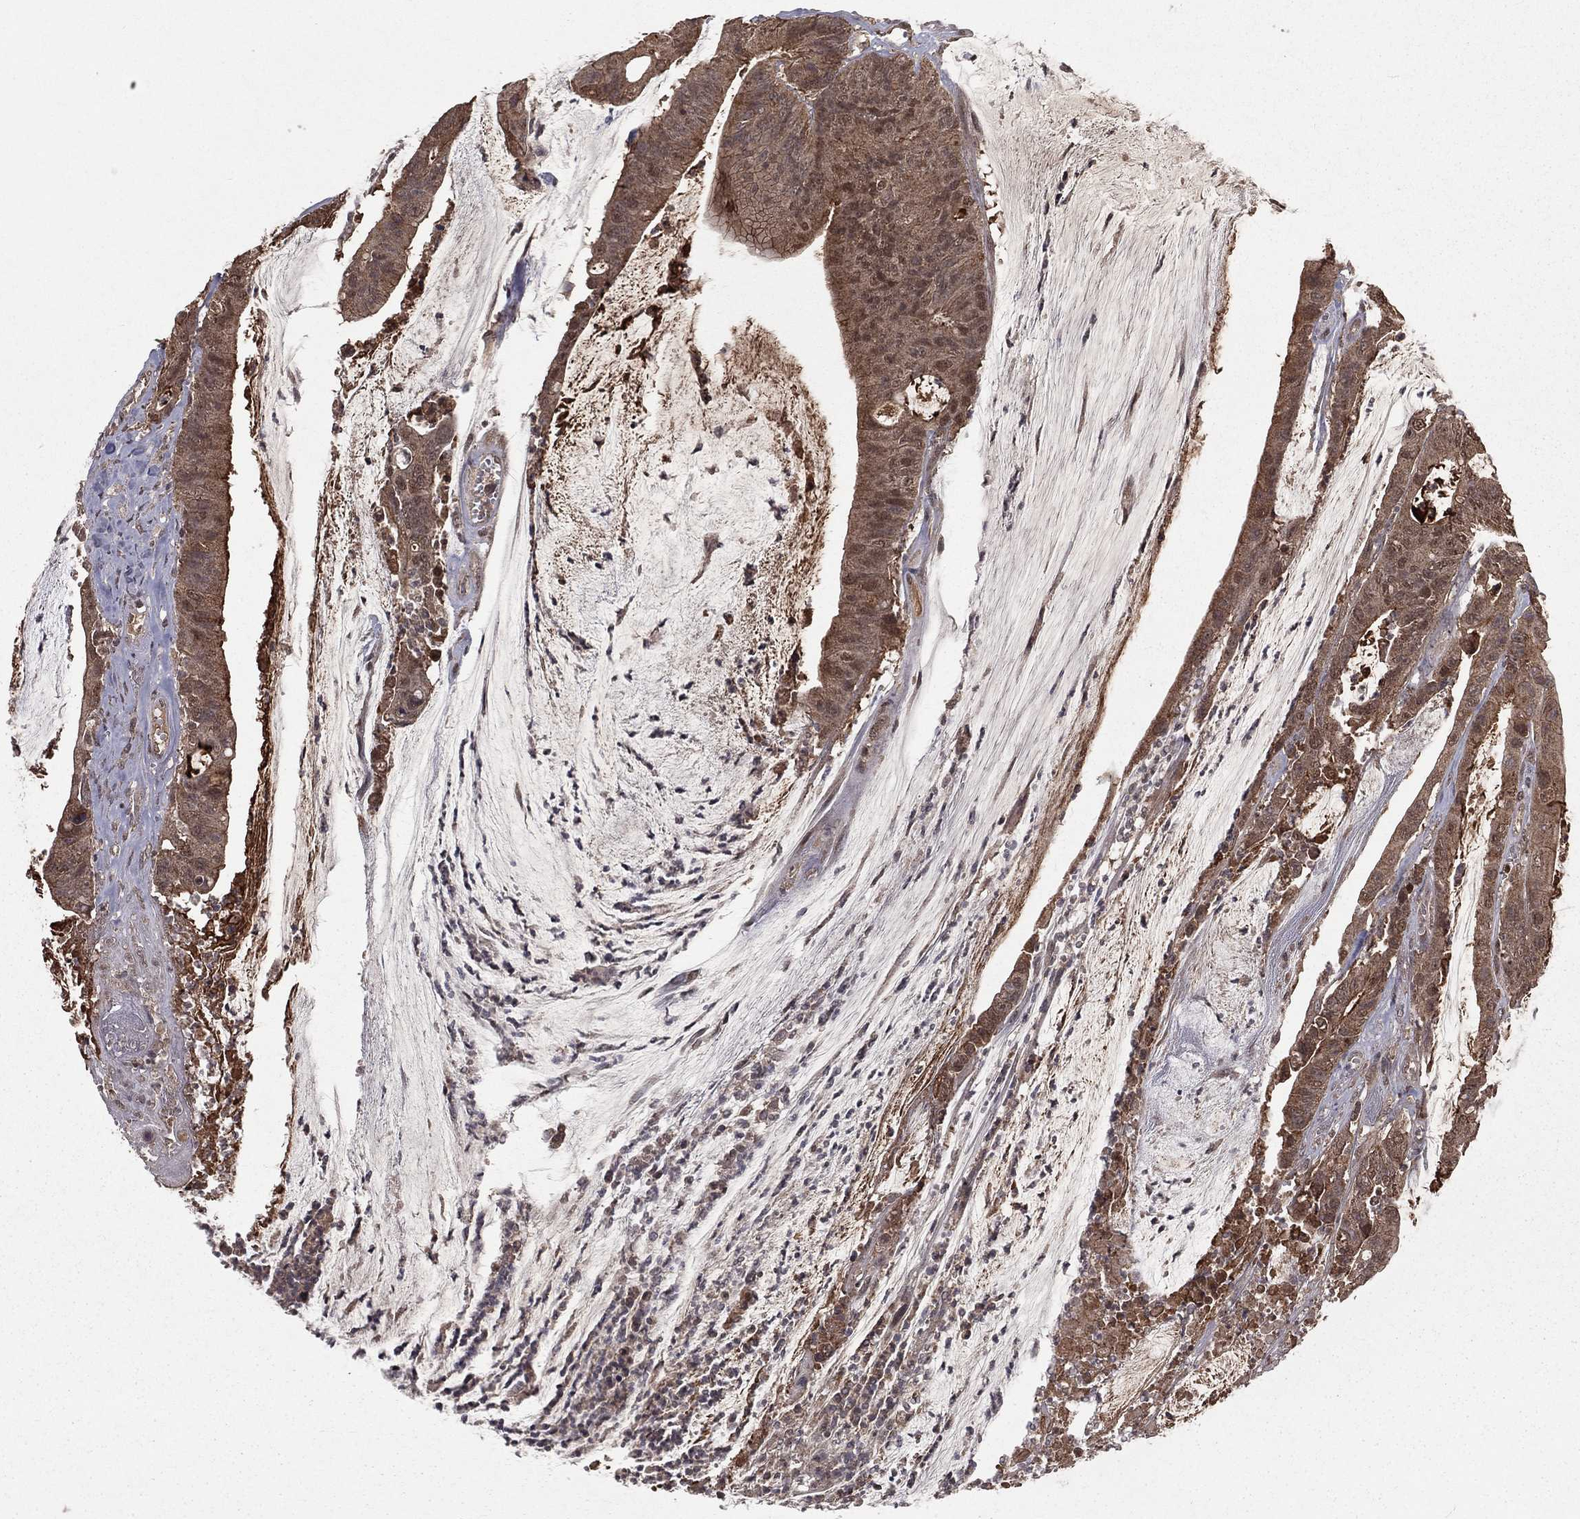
{"staining": {"intensity": "weak", "quantity": ">75%", "location": "cytoplasmic/membranous"}, "tissue": "colorectal cancer", "cell_type": "Tumor cells", "image_type": "cancer", "snomed": [{"axis": "morphology", "description": "Adenocarcinoma, NOS"}, {"axis": "topography", "description": "Colon"}], "caption": "Approximately >75% of tumor cells in human colorectal cancer display weak cytoplasmic/membranous protein staining as visualized by brown immunohistochemical staining.", "gene": "ZDHHC15", "patient": {"sex": "female", "age": 69}}